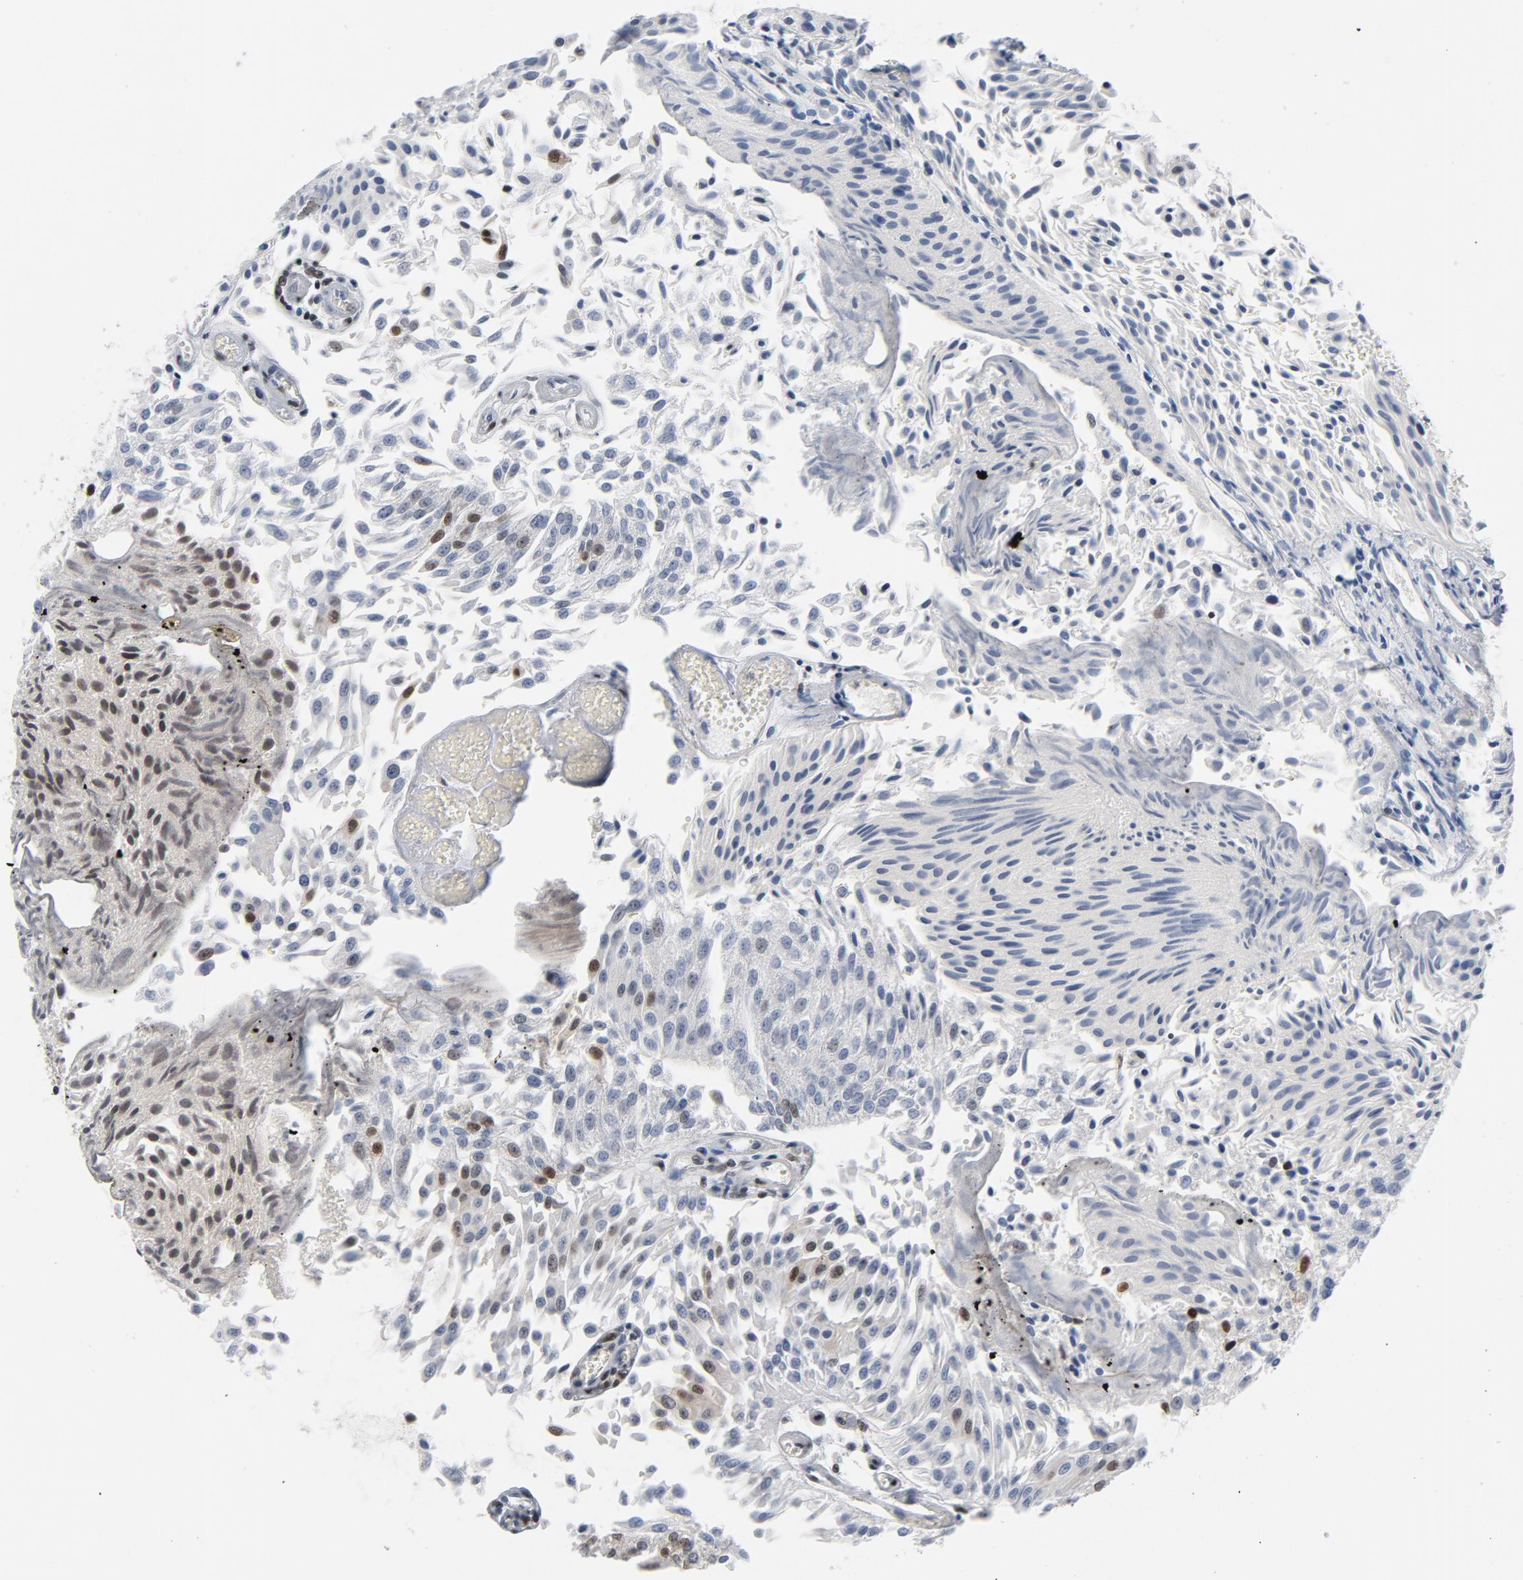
{"staining": {"intensity": "moderate", "quantity": "25%-75%", "location": "nuclear"}, "tissue": "urothelial cancer", "cell_type": "Tumor cells", "image_type": "cancer", "snomed": [{"axis": "morphology", "description": "Urothelial carcinoma, Low grade"}, {"axis": "topography", "description": "Urinary bladder"}], "caption": "Immunohistochemical staining of urothelial carcinoma (low-grade) reveals medium levels of moderate nuclear protein staining in approximately 25%-75% of tumor cells. The protein is shown in brown color, while the nuclei are stained blue.", "gene": "CSTF2", "patient": {"sex": "male", "age": 86}}